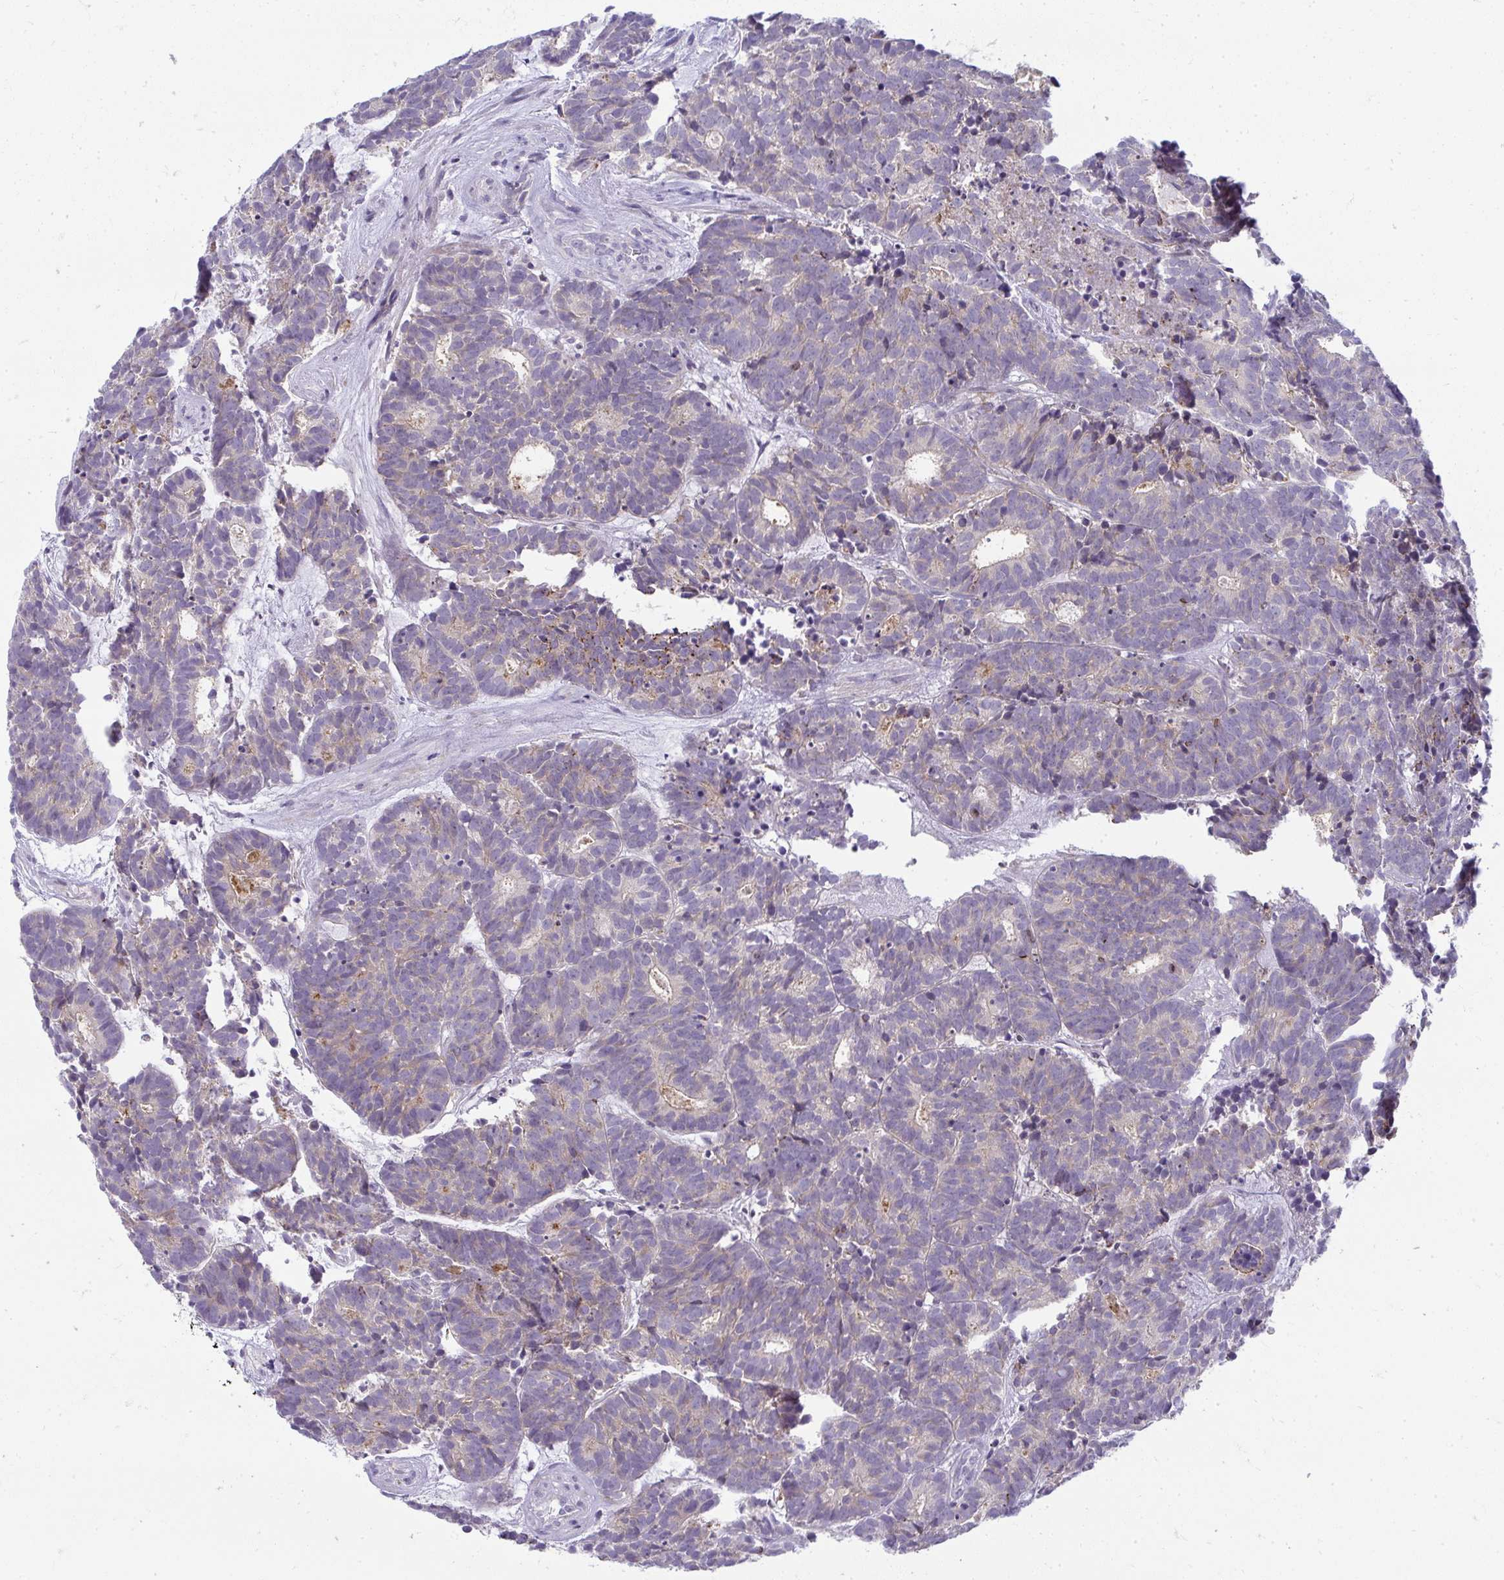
{"staining": {"intensity": "weak", "quantity": "<25%", "location": "cytoplasmic/membranous"}, "tissue": "head and neck cancer", "cell_type": "Tumor cells", "image_type": "cancer", "snomed": [{"axis": "morphology", "description": "Adenocarcinoma, NOS"}, {"axis": "topography", "description": "Head-Neck"}], "caption": "Immunohistochemistry histopathology image of neoplastic tissue: head and neck adenocarcinoma stained with DAB displays no significant protein staining in tumor cells.", "gene": "VPS4B", "patient": {"sex": "female", "age": 81}}